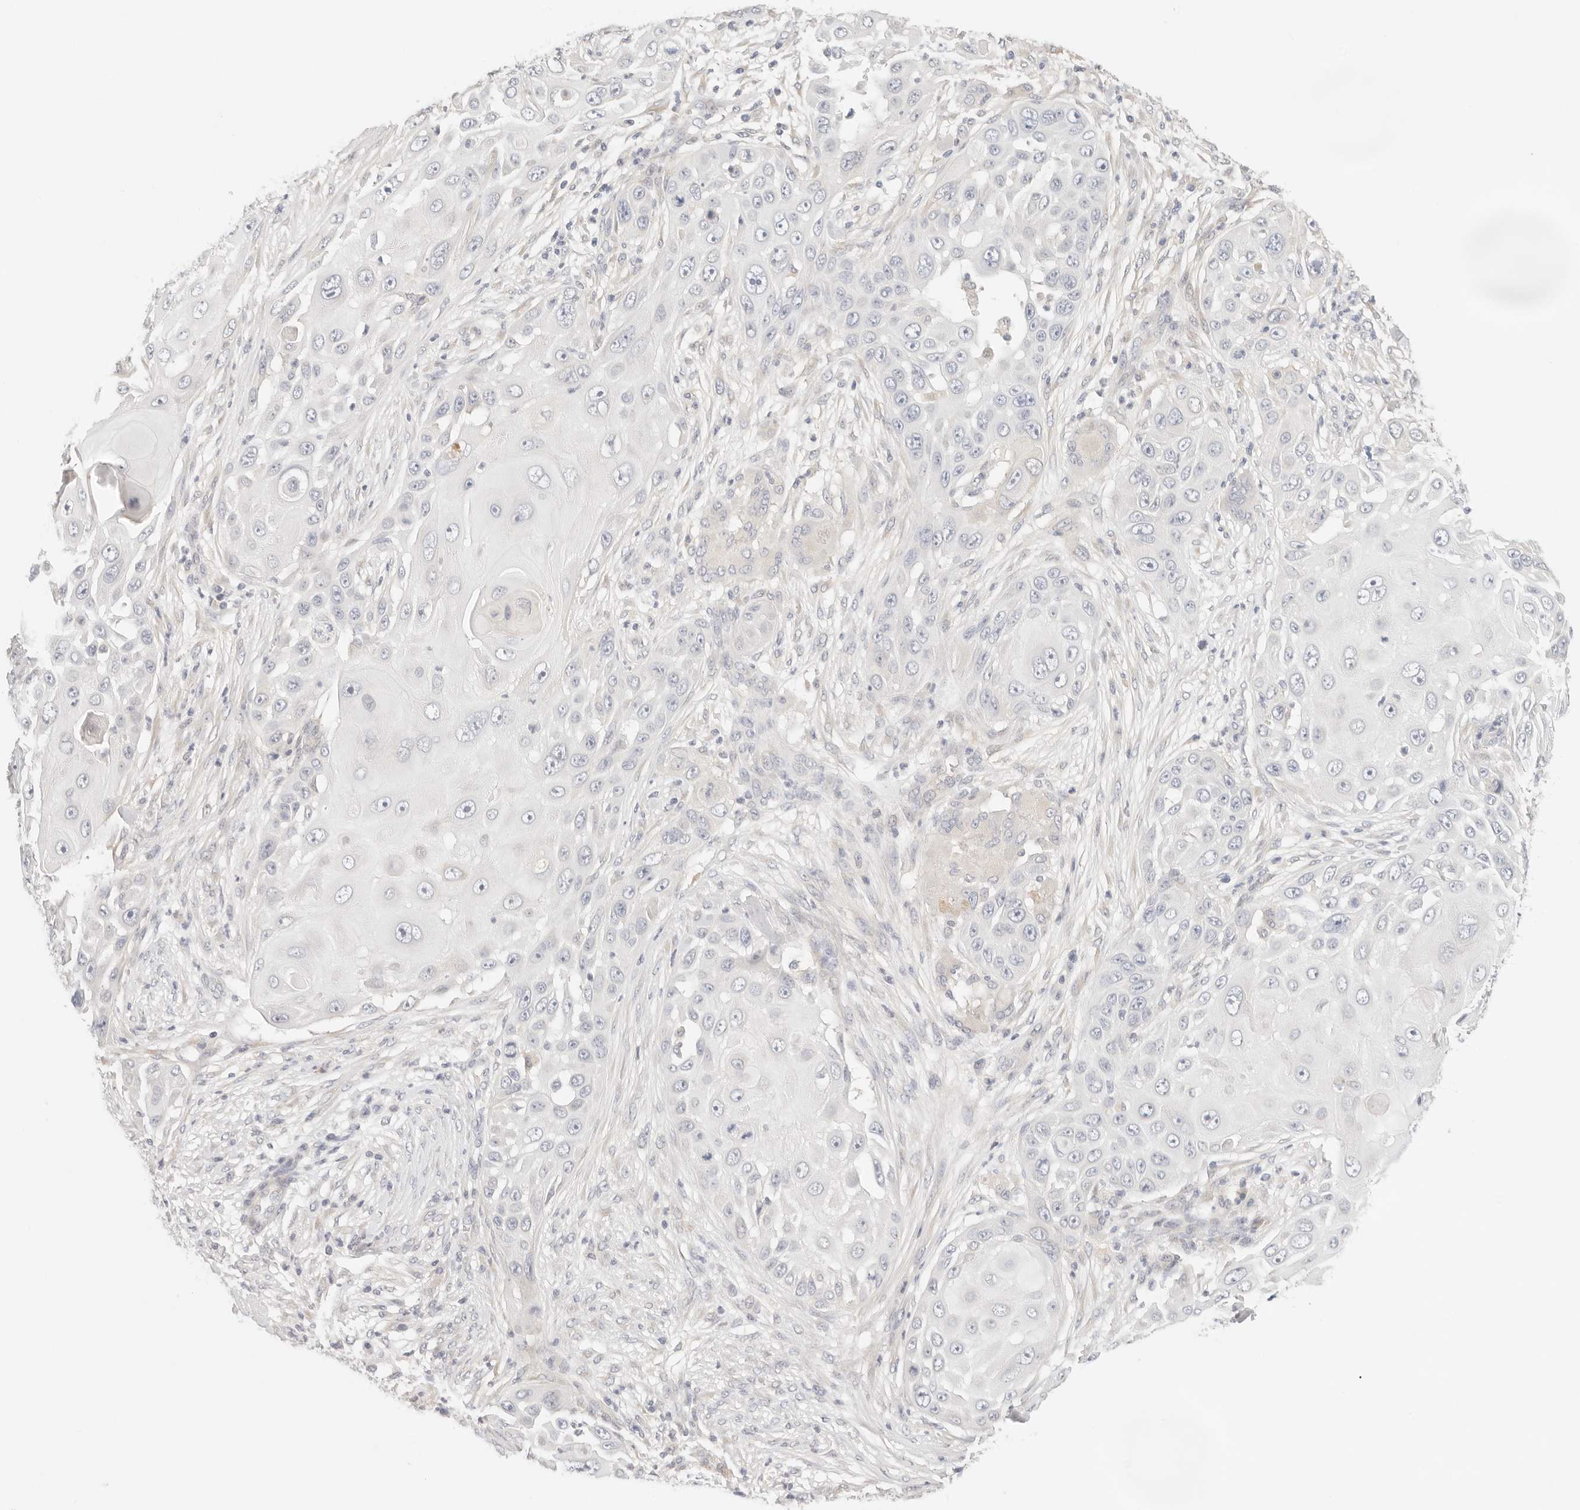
{"staining": {"intensity": "negative", "quantity": "none", "location": "none"}, "tissue": "skin cancer", "cell_type": "Tumor cells", "image_type": "cancer", "snomed": [{"axis": "morphology", "description": "Squamous cell carcinoma, NOS"}, {"axis": "topography", "description": "Skin"}], "caption": "Tumor cells show no significant expression in skin cancer (squamous cell carcinoma).", "gene": "SPHK1", "patient": {"sex": "female", "age": 44}}